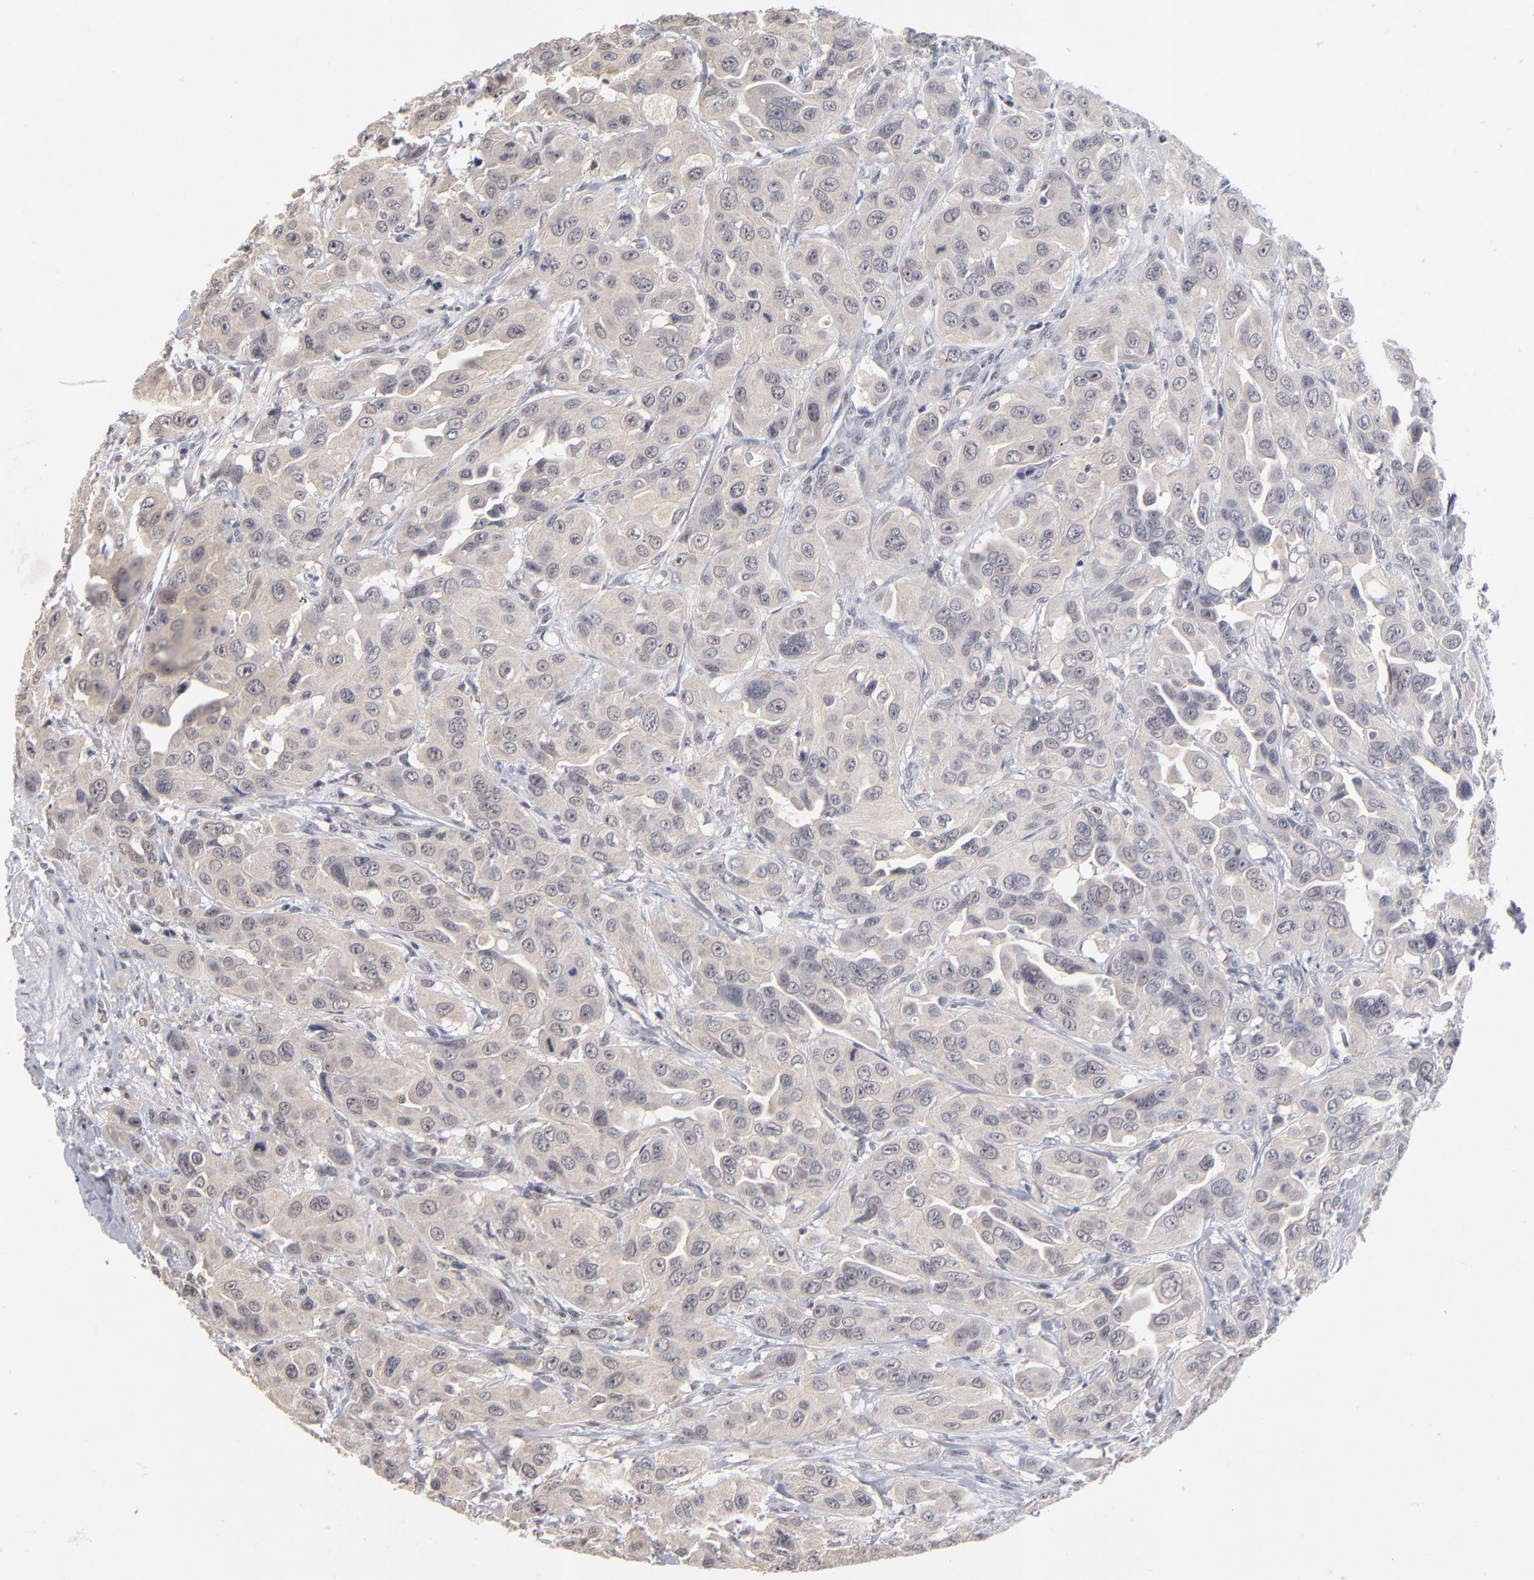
{"staining": {"intensity": "weak", "quantity": "<25%", "location": "cytoplasmic/membranous"}, "tissue": "urothelial cancer", "cell_type": "Tumor cells", "image_type": "cancer", "snomed": [{"axis": "morphology", "description": "Urothelial carcinoma, High grade"}, {"axis": "topography", "description": "Urinary bladder"}], "caption": "There is no significant positivity in tumor cells of urothelial cancer.", "gene": "WSB1", "patient": {"sex": "male", "age": 73}}